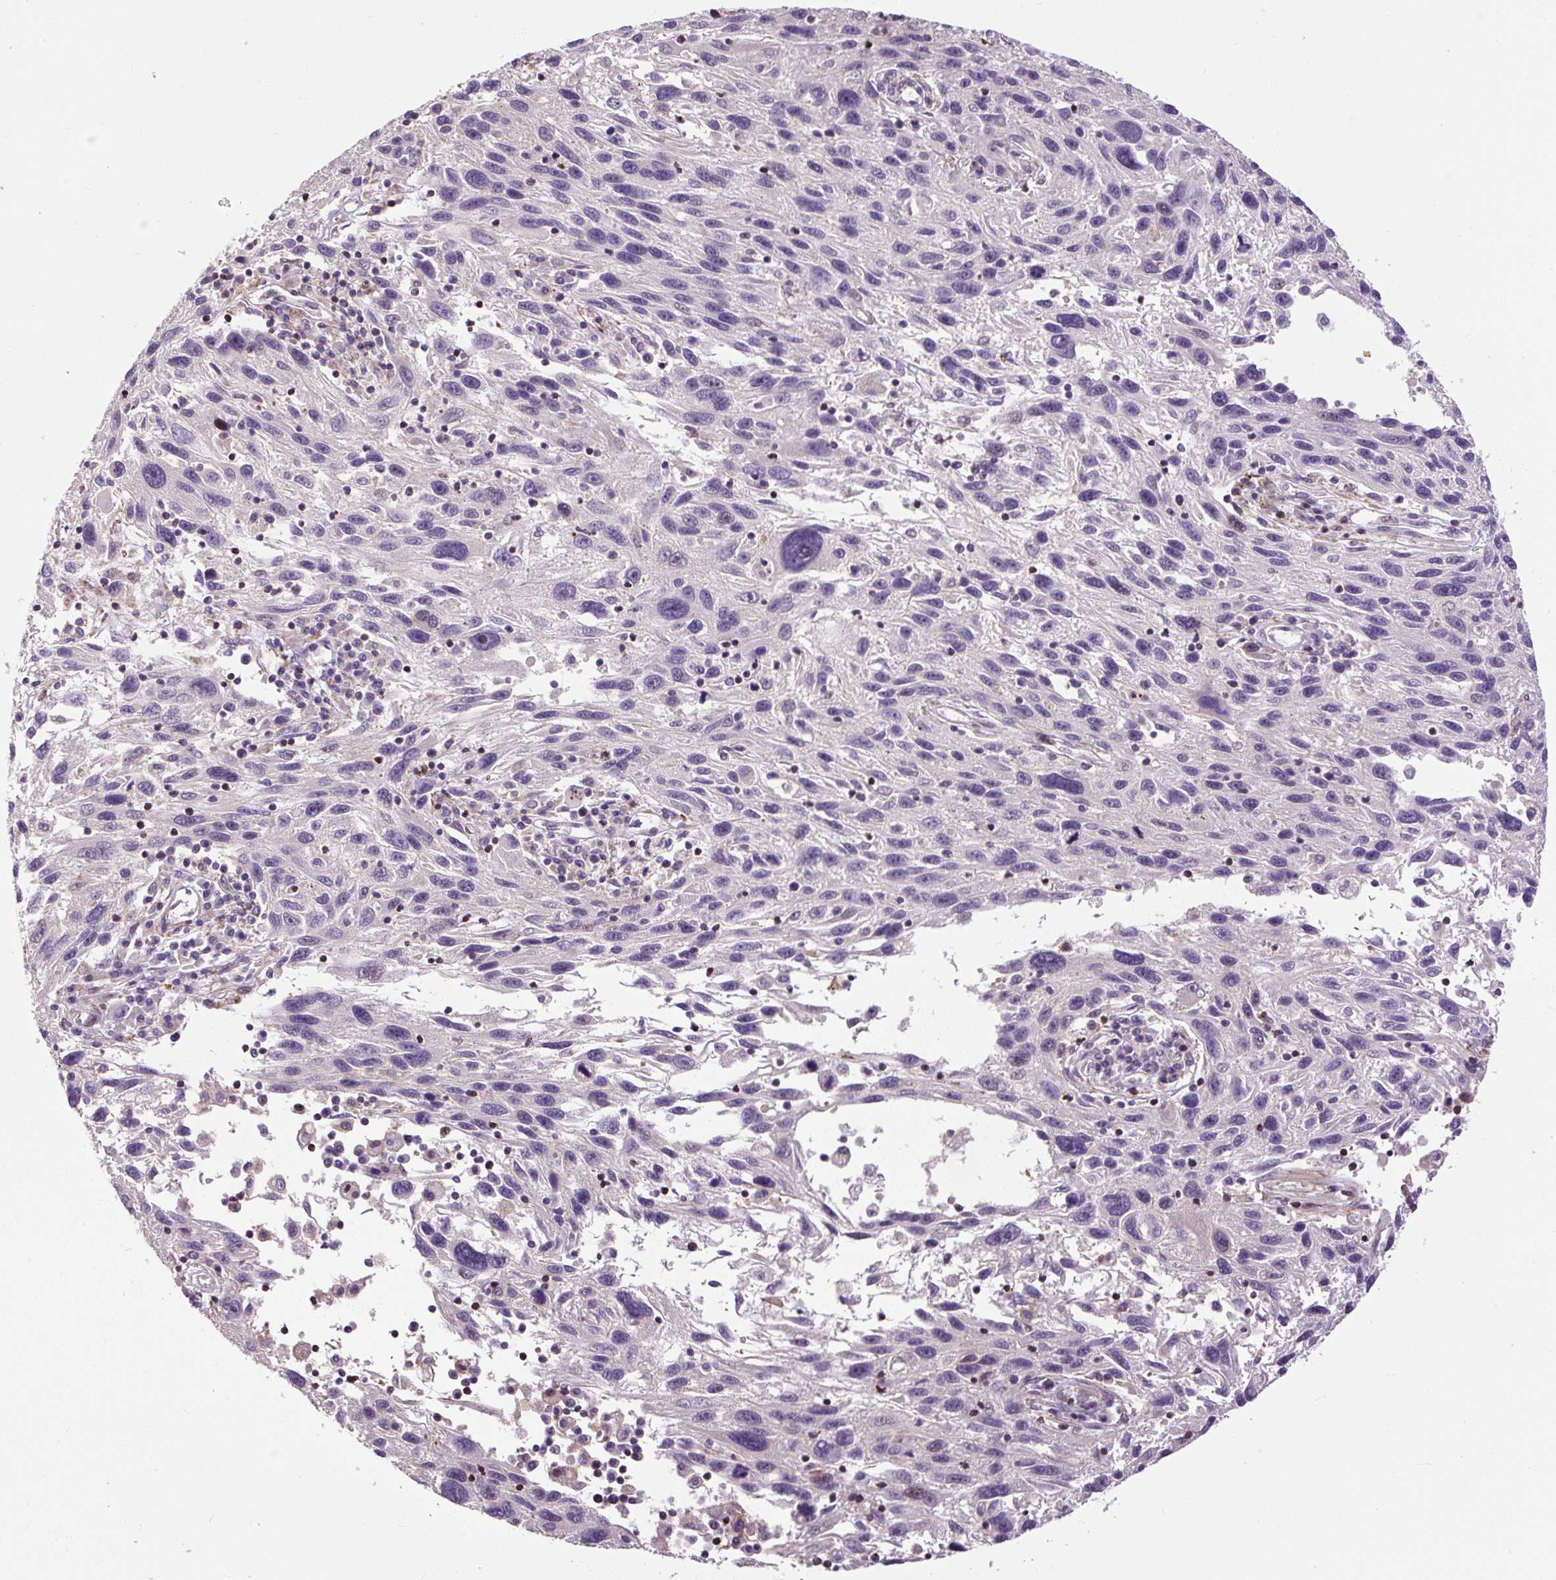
{"staining": {"intensity": "negative", "quantity": "none", "location": "none"}, "tissue": "melanoma", "cell_type": "Tumor cells", "image_type": "cancer", "snomed": [{"axis": "morphology", "description": "Malignant melanoma, NOS"}, {"axis": "topography", "description": "Skin"}], "caption": "A high-resolution micrograph shows immunohistochemistry (IHC) staining of melanoma, which reveals no significant staining in tumor cells.", "gene": "ZNF197", "patient": {"sex": "male", "age": 53}}